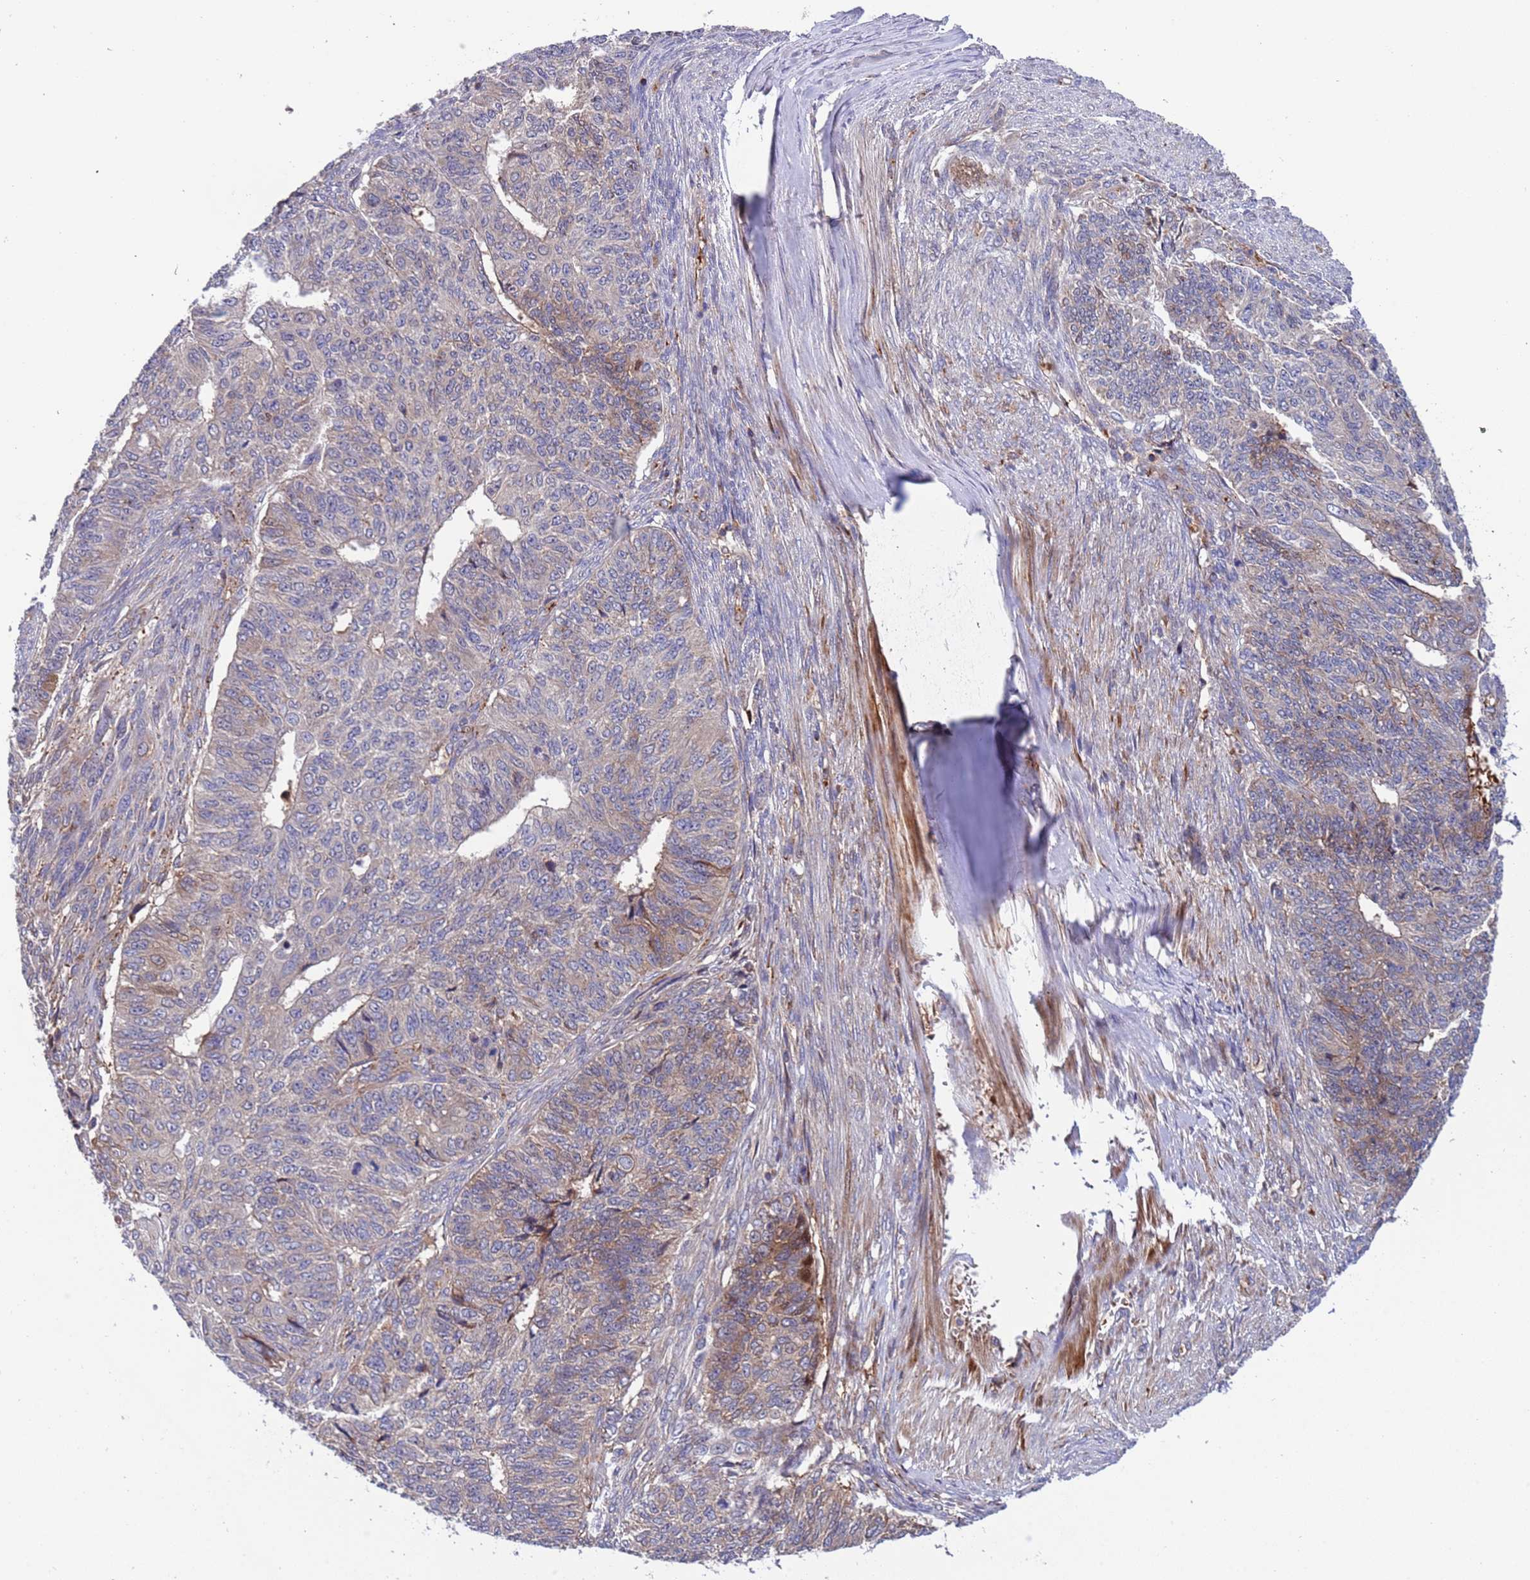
{"staining": {"intensity": "weak", "quantity": "<25%", "location": "cytoplasmic/membranous"}, "tissue": "endometrial cancer", "cell_type": "Tumor cells", "image_type": "cancer", "snomed": [{"axis": "morphology", "description": "Adenocarcinoma, NOS"}, {"axis": "topography", "description": "Endometrium"}], "caption": "This photomicrograph is of adenocarcinoma (endometrial) stained with IHC to label a protein in brown with the nuclei are counter-stained blue. There is no expression in tumor cells.", "gene": "PARP16", "patient": {"sex": "female", "age": 32}}